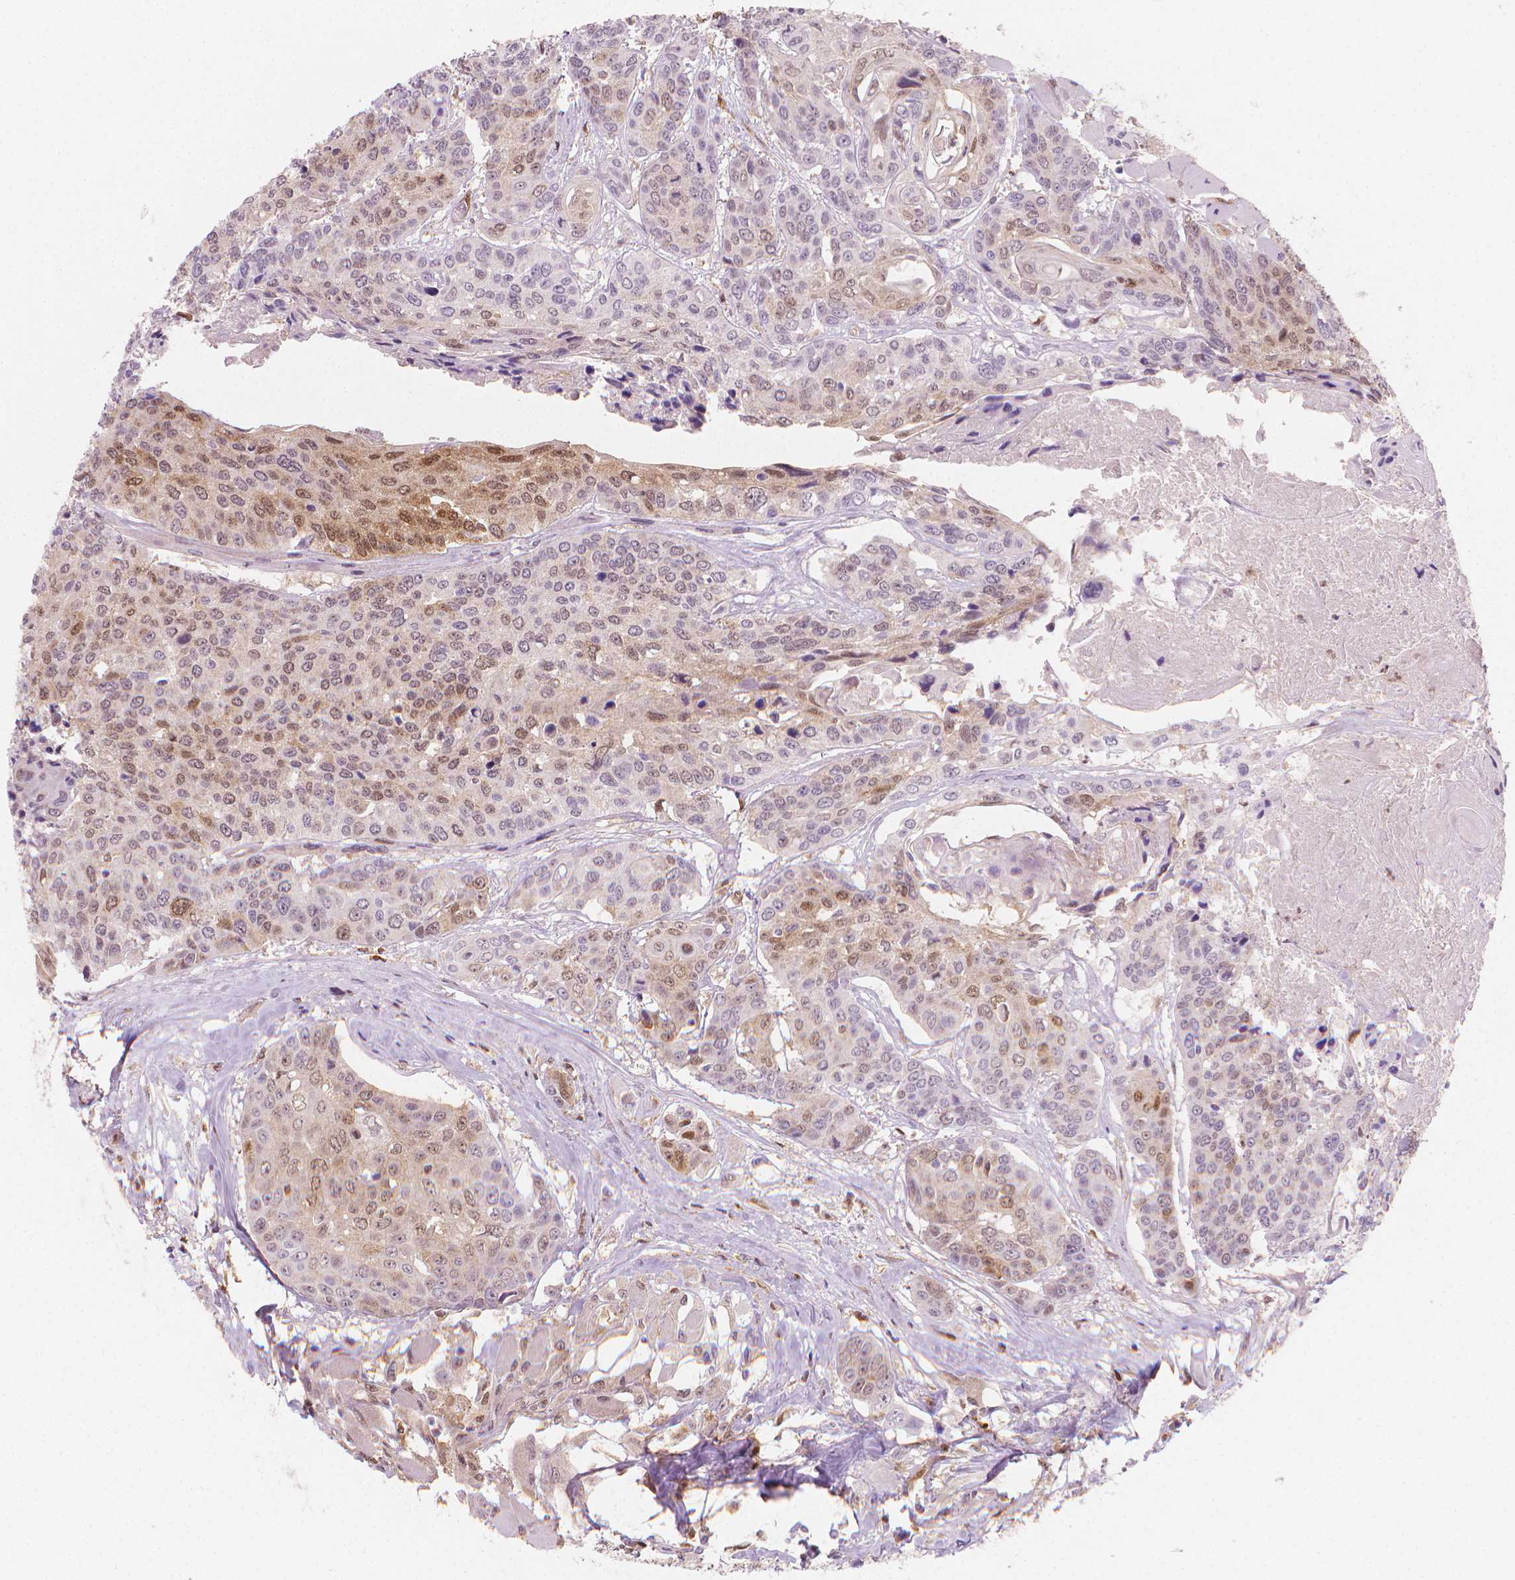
{"staining": {"intensity": "strong", "quantity": "25%-75%", "location": "cytoplasmic/membranous"}, "tissue": "head and neck cancer", "cell_type": "Tumor cells", "image_type": "cancer", "snomed": [{"axis": "morphology", "description": "Squamous cell carcinoma, NOS"}, {"axis": "topography", "description": "Oral tissue"}, {"axis": "topography", "description": "Head-Neck"}], "caption": "Head and neck squamous cell carcinoma stained with IHC demonstrates strong cytoplasmic/membranous positivity in about 25%-75% of tumor cells.", "gene": "TNFAIP2", "patient": {"sex": "male", "age": 56}}